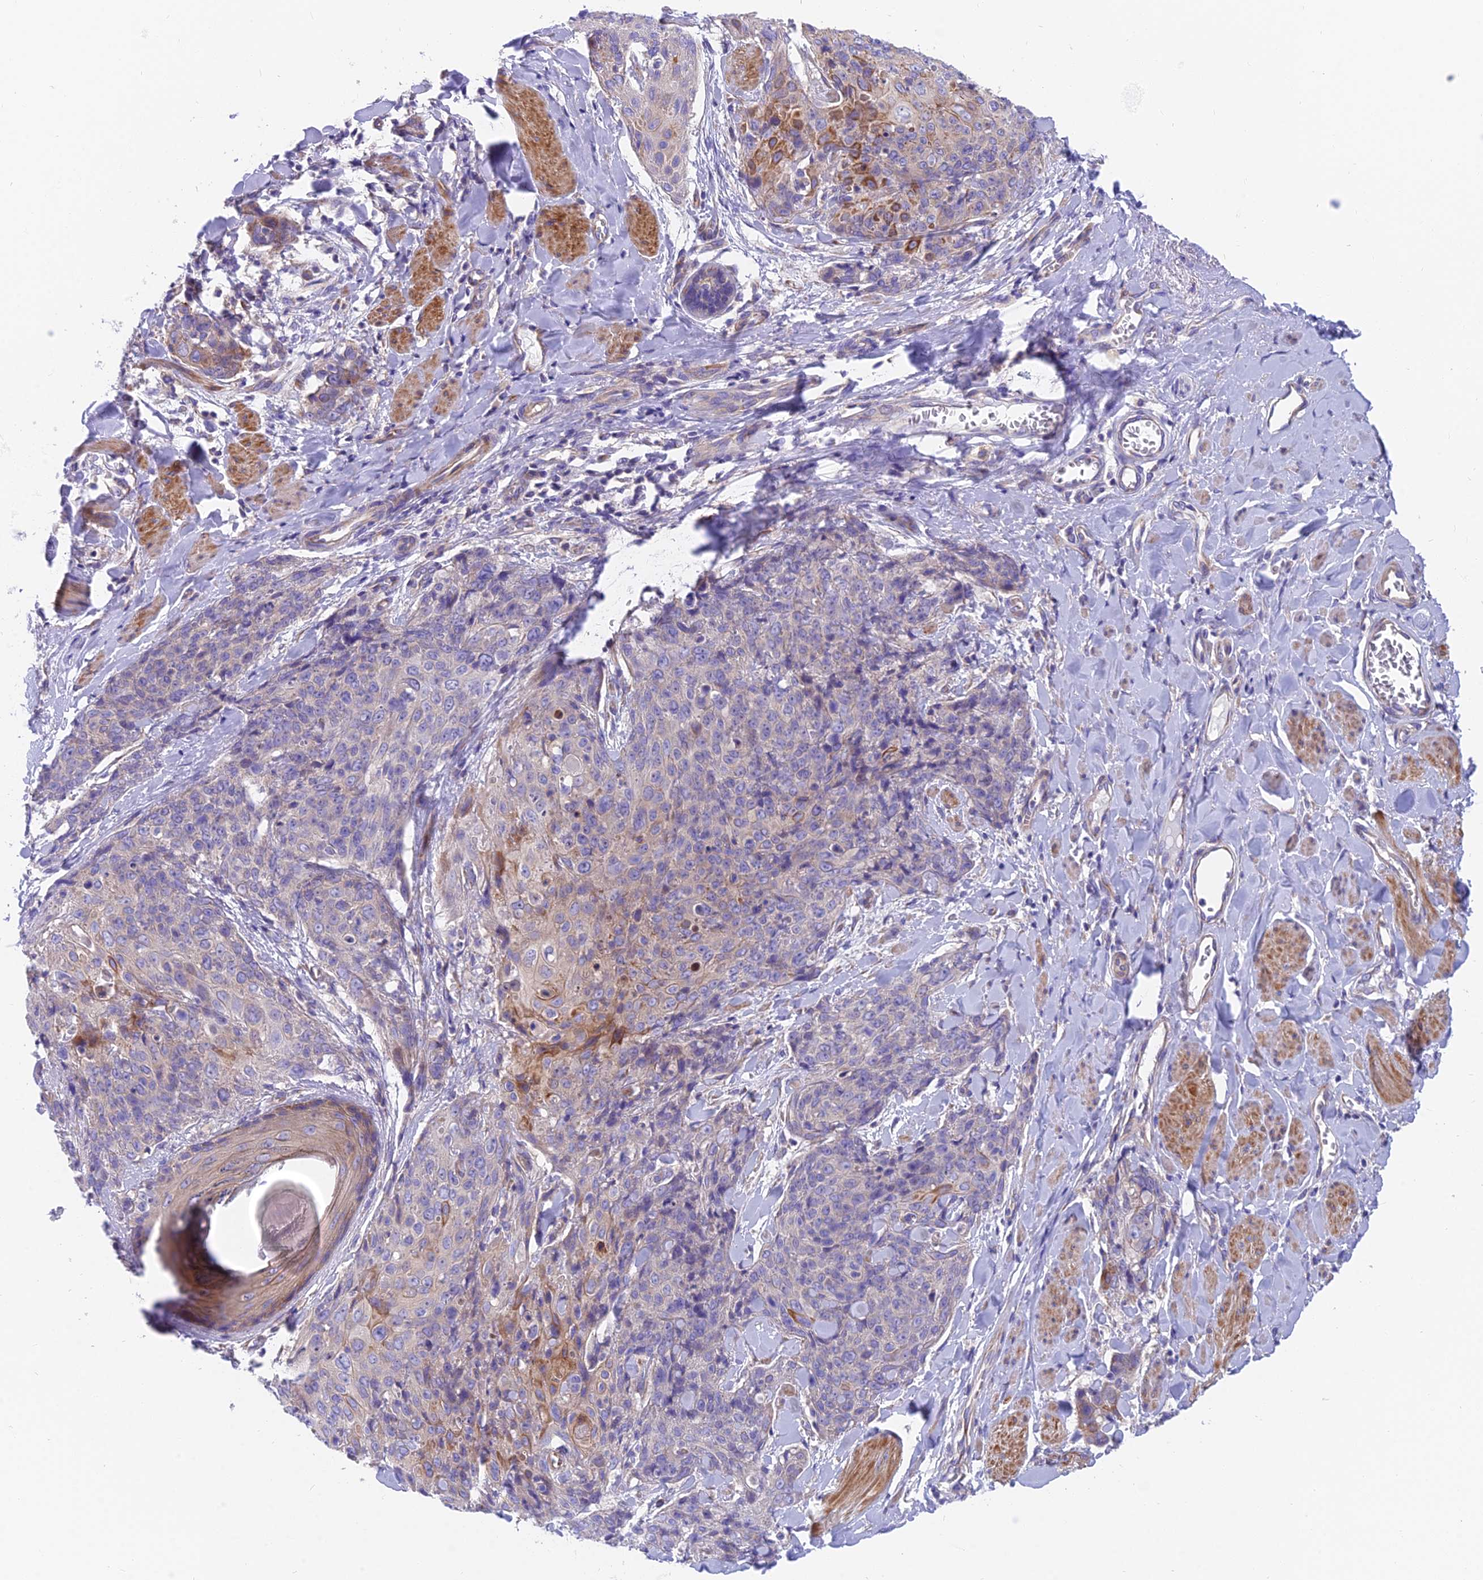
{"staining": {"intensity": "moderate", "quantity": "<25%", "location": "cytoplasmic/membranous"}, "tissue": "skin cancer", "cell_type": "Tumor cells", "image_type": "cancer", "snomed": [{"axis": "morphology", "description": "Squamous cell carcinoma, NOS"}, {"axis": "topography", "description": "Skin"}, {"axis": "topography", "description": "Vulva"}], "caption": "An image of skin cancer stained for a protein displays moderate cytoplasmic/membranous brown staining in tumor cells.", "gene": "MVB12A", "patient": {"sex": "female", "age": 85}}